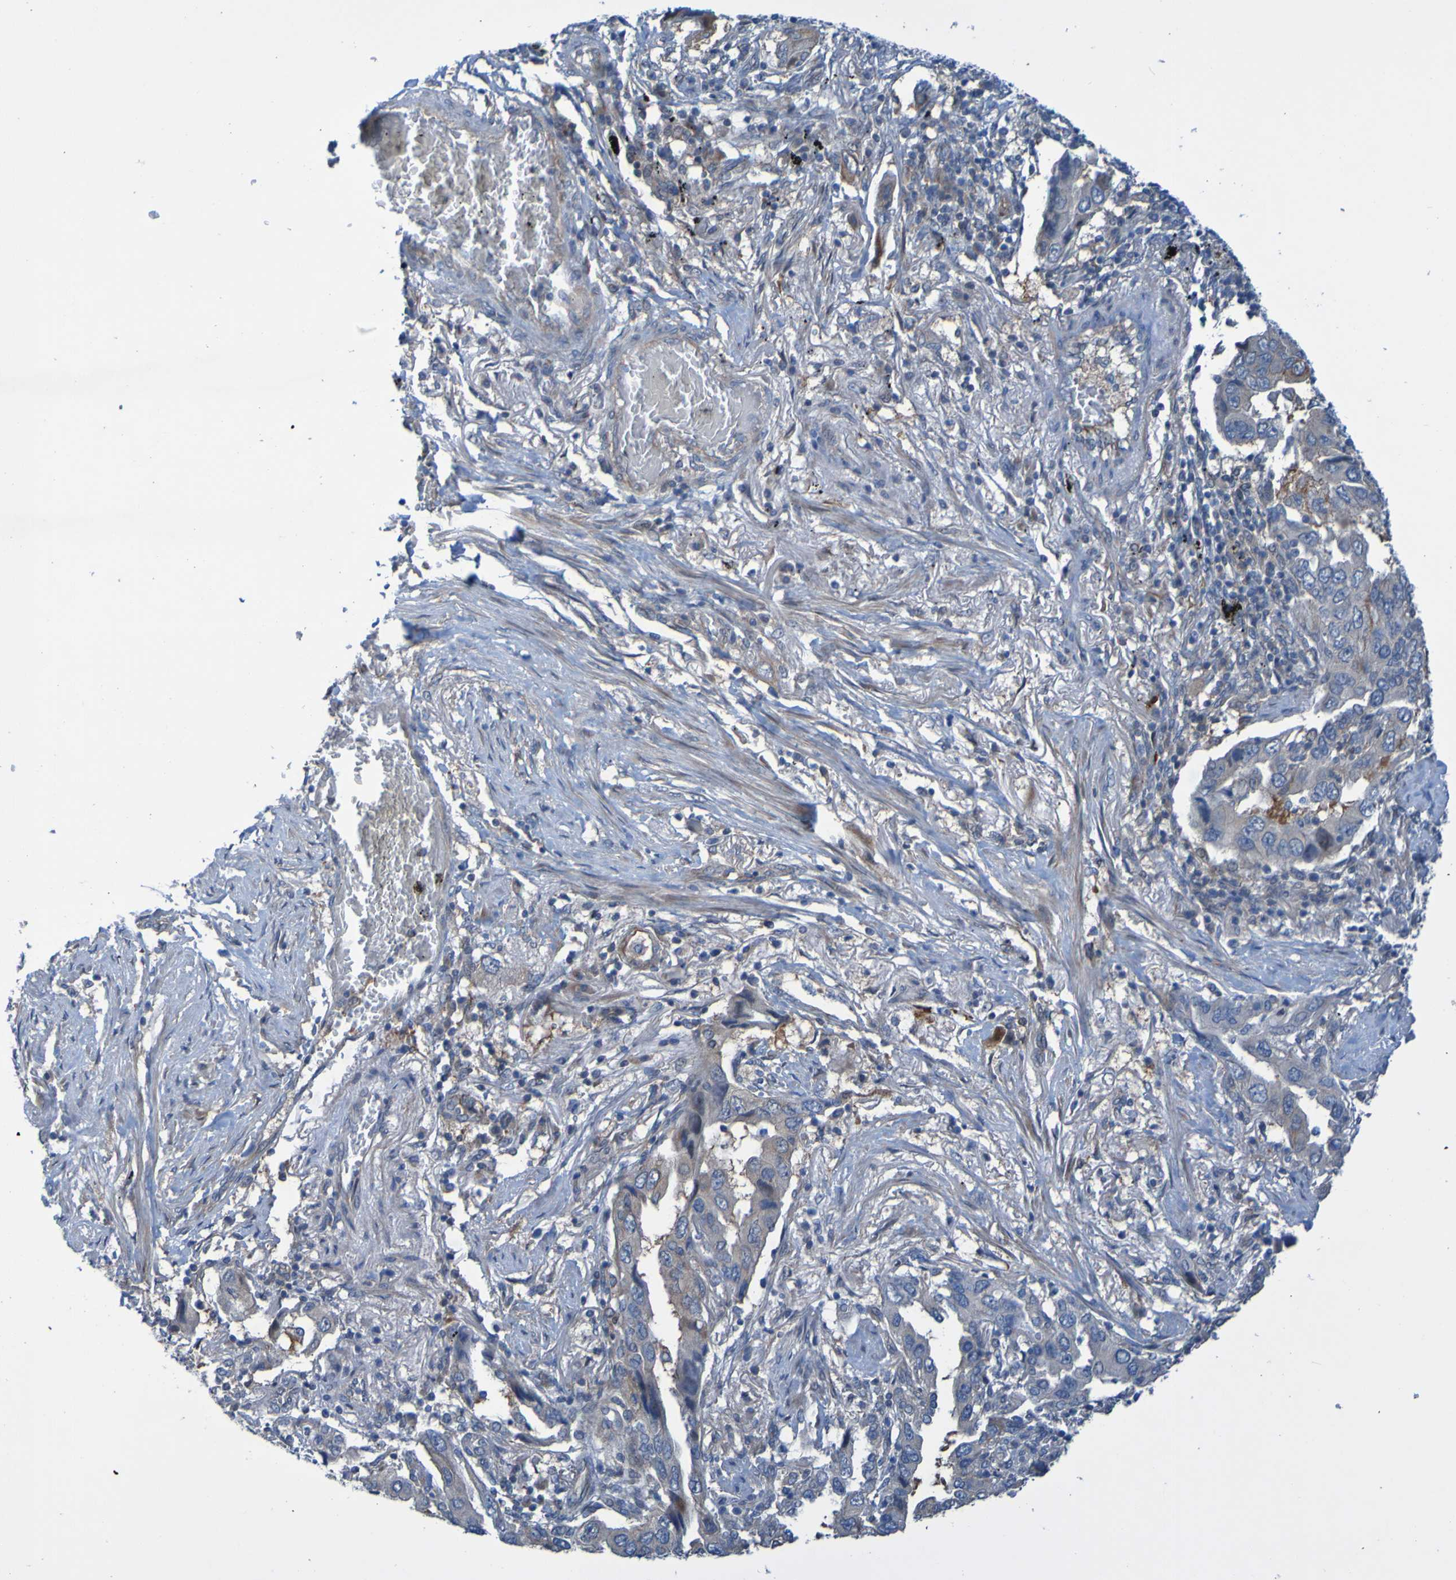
{"staining": {"intensity": "weak", "quantity": "25%-75%", "location": "cytoplasmic/membranous"}, "tissue": "lung cancer", "cell_type": "Tumor cells", "image_type": "cancer", "snomed": [{"axis": "morphology", "description": "Adenocarcinoma, NOS"}, {"axis": "topography", "description": "Lung"}], "caption": "Immunohistochemical staining of lung adenocarcinoma exhibits low levels of weak cytoplasmic/membranous protein positivity in about 25%-75% of tumor cells.", "gene": "NPRL3", "patient": {"sex": "female", "age": 65}}